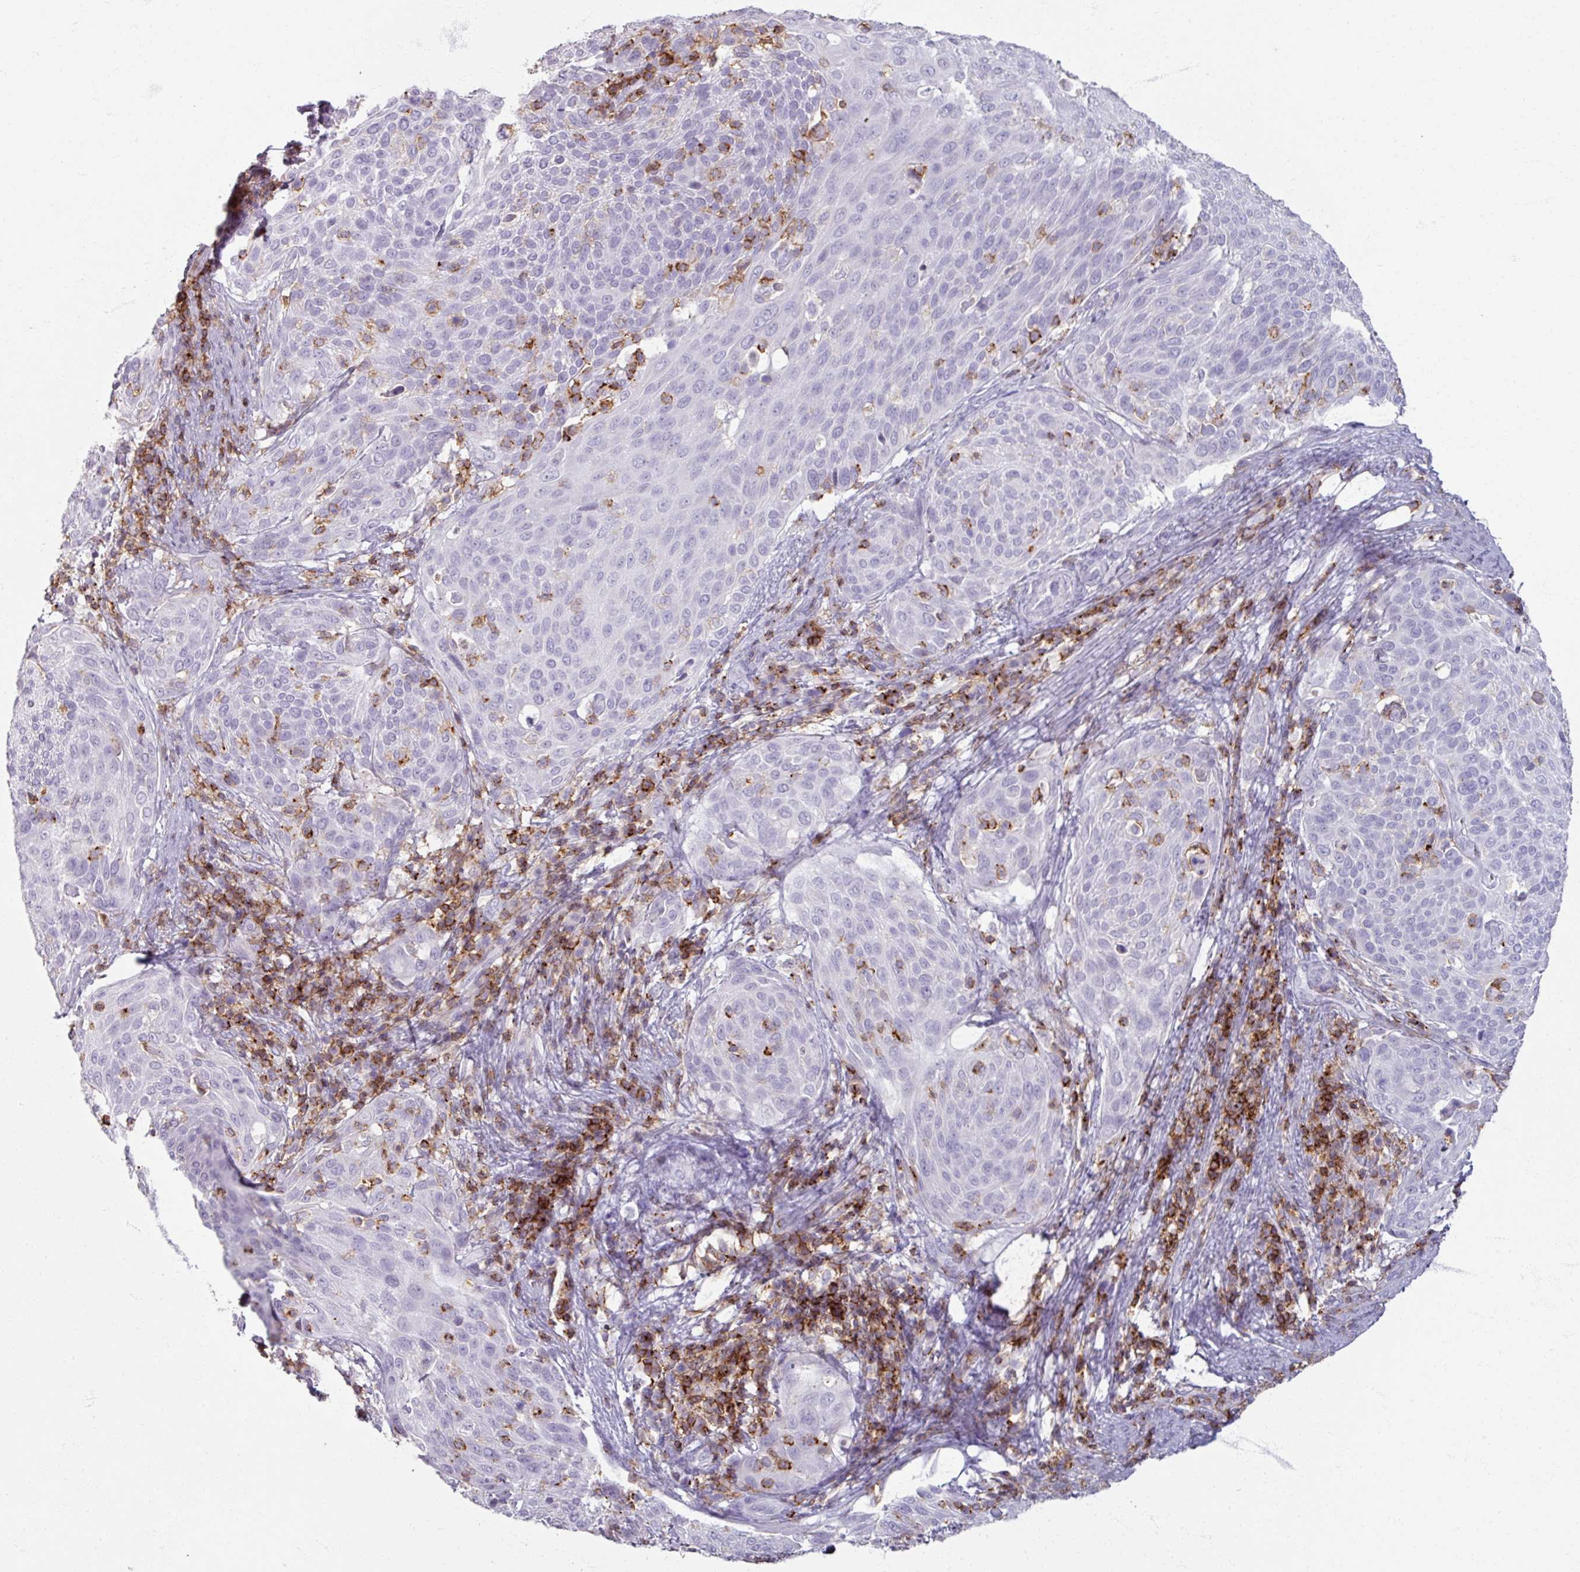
{"staining": {"intensity": "negative", "quantity": "none", "location": "none"}, "tissue": "cervical cancer", "cell_type": "Tumor cells", "image_type": "cancer", "snomed": [{"axis": "morphology", "description": "Squamous cell carcinoma, NOS"}, {"axis": "topography", "description": "Cervix"}], "caption": "This is a micrograph of IHC staining of squamous cell carcinoma (cervical), which shows no expression in tumor cells.", "gene": "PTPRC", "patient": {"sex": "female", "age": 31}}